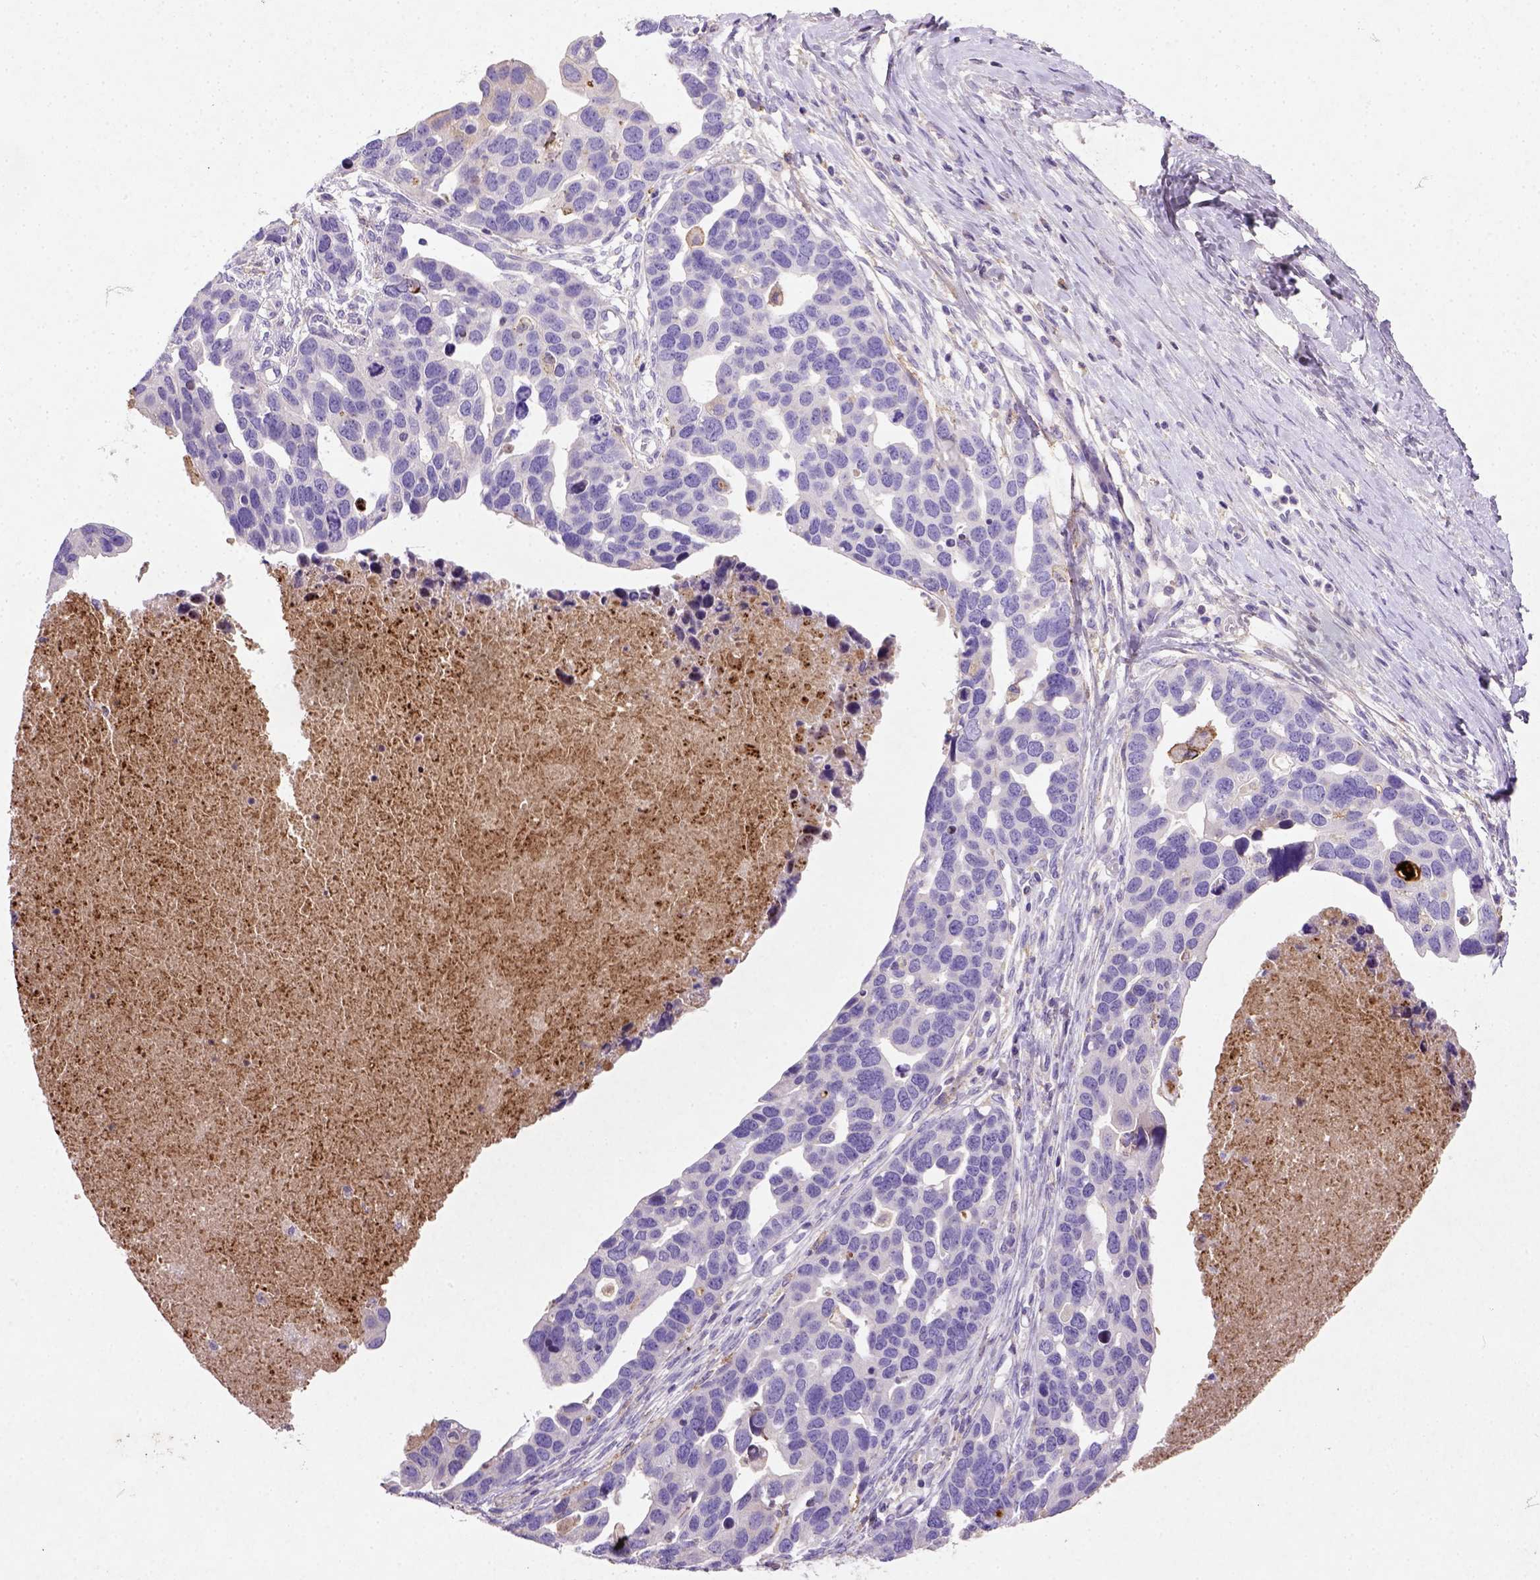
{"staining": {"intensity": "negative", "quantity": "none", "location": "none"}, "tissue": "ovarian cancer", "cell_type": "Tumor cells", "image_type": "cancer", "snomed": [{"axis": "morphology", "description": "Cystadenocarcinoma, serous, NOS"}, {"axis": "topography", "description": "Ovary"}], "caption": "Image shows no significant protein staining in tumor cells of ovarian serous cystadenocarcinoma.", "gene": "NUDT2", "patient": {"sex": "female", "age": 54}}